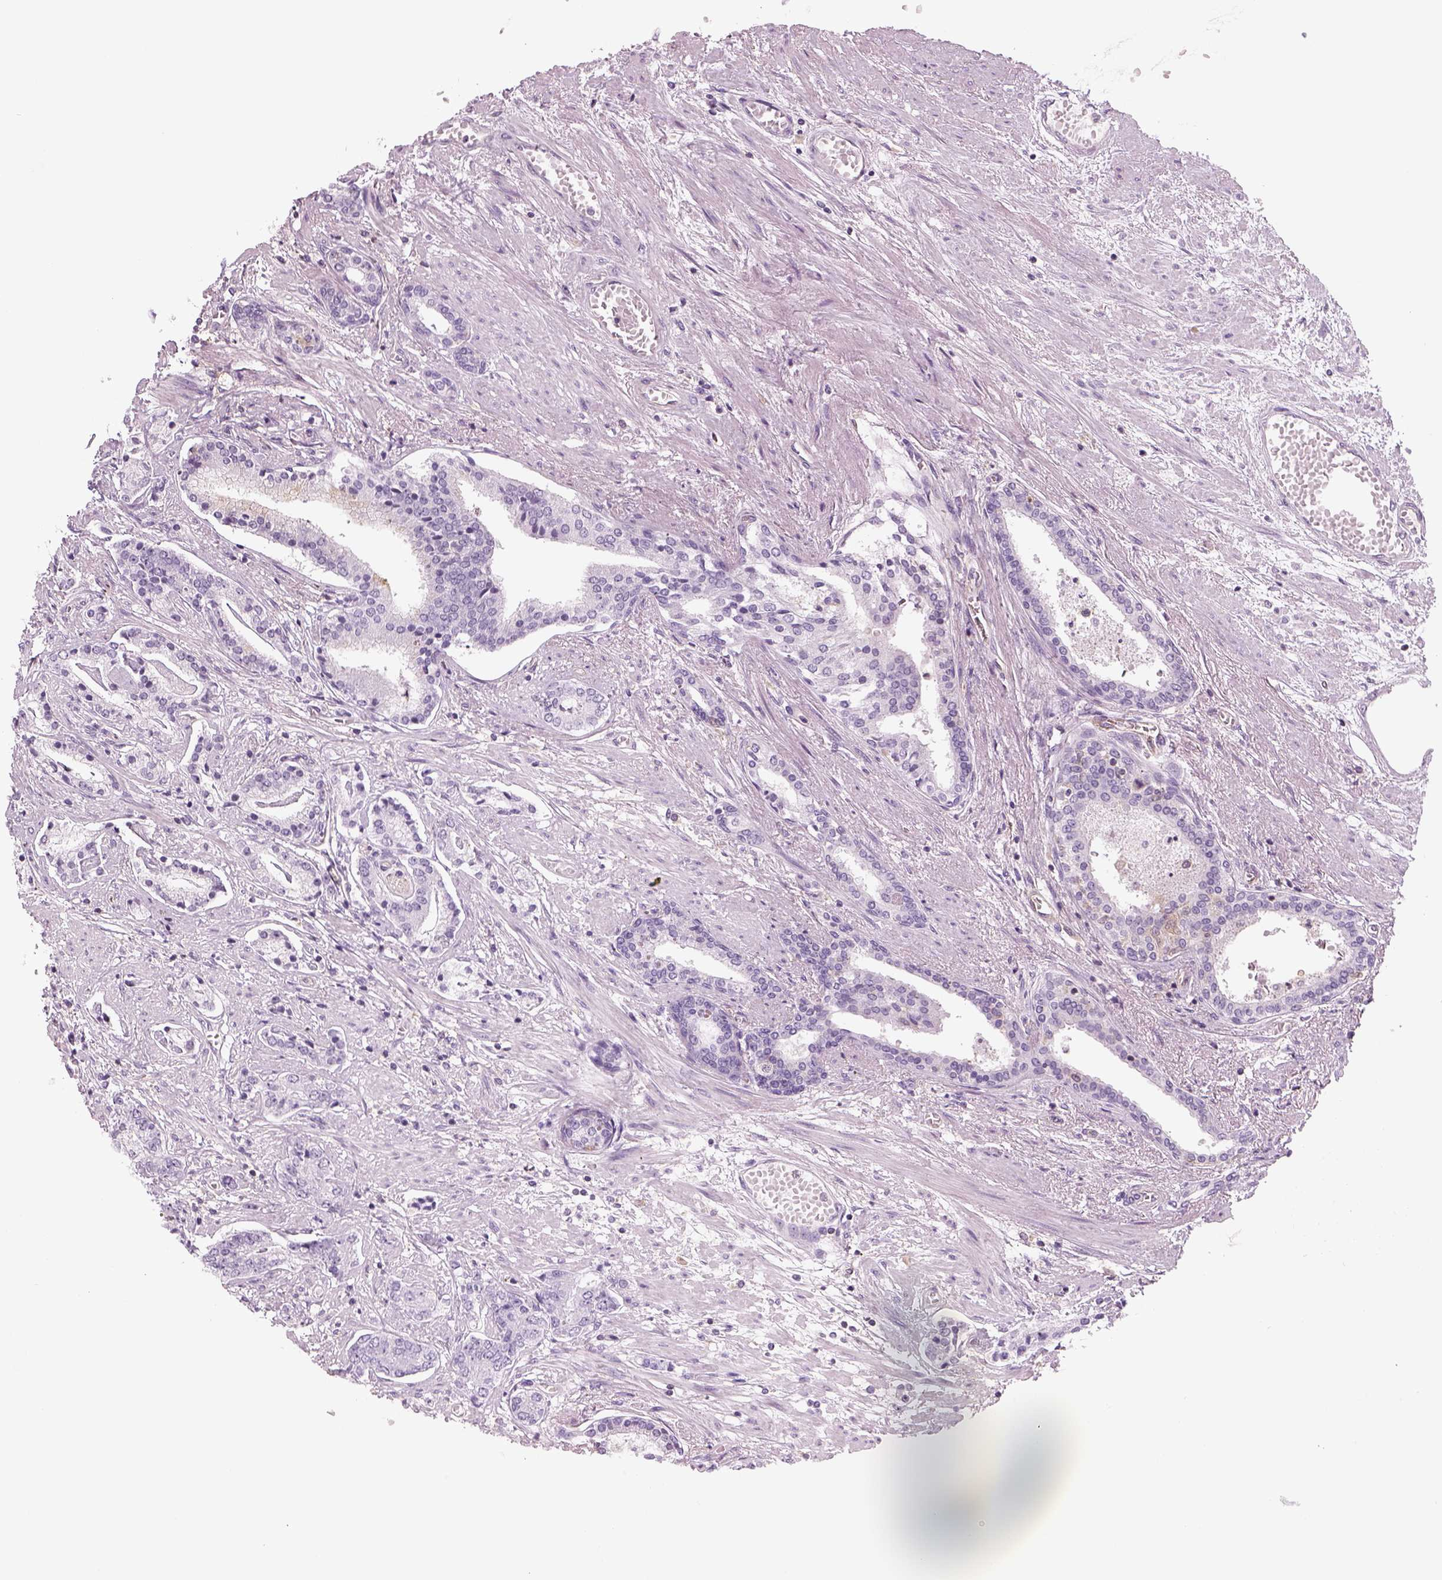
{"staining": {"intensity": "negative", "quantity": "none", "location": "none"}, "tissue": "prostate cancer", "cell_type": "Tumor cells", "image_type": "cancer", "snomed": [{"axis": "morphology", "description": "Adenocarcinoma, NOS"}, {"axis": "topography", "description": "Prostate"}], "caption": "The immunohistochemistry (IHC) histopathology image has no significant positivity in tumor cells of adenocarcinoma (prostate) tissue. (DAB (3,3'-diaminobenzidine) IHC, high magnification).", "gene": "SLC1A7", "patient": {"sex": "male", "age": 64}}